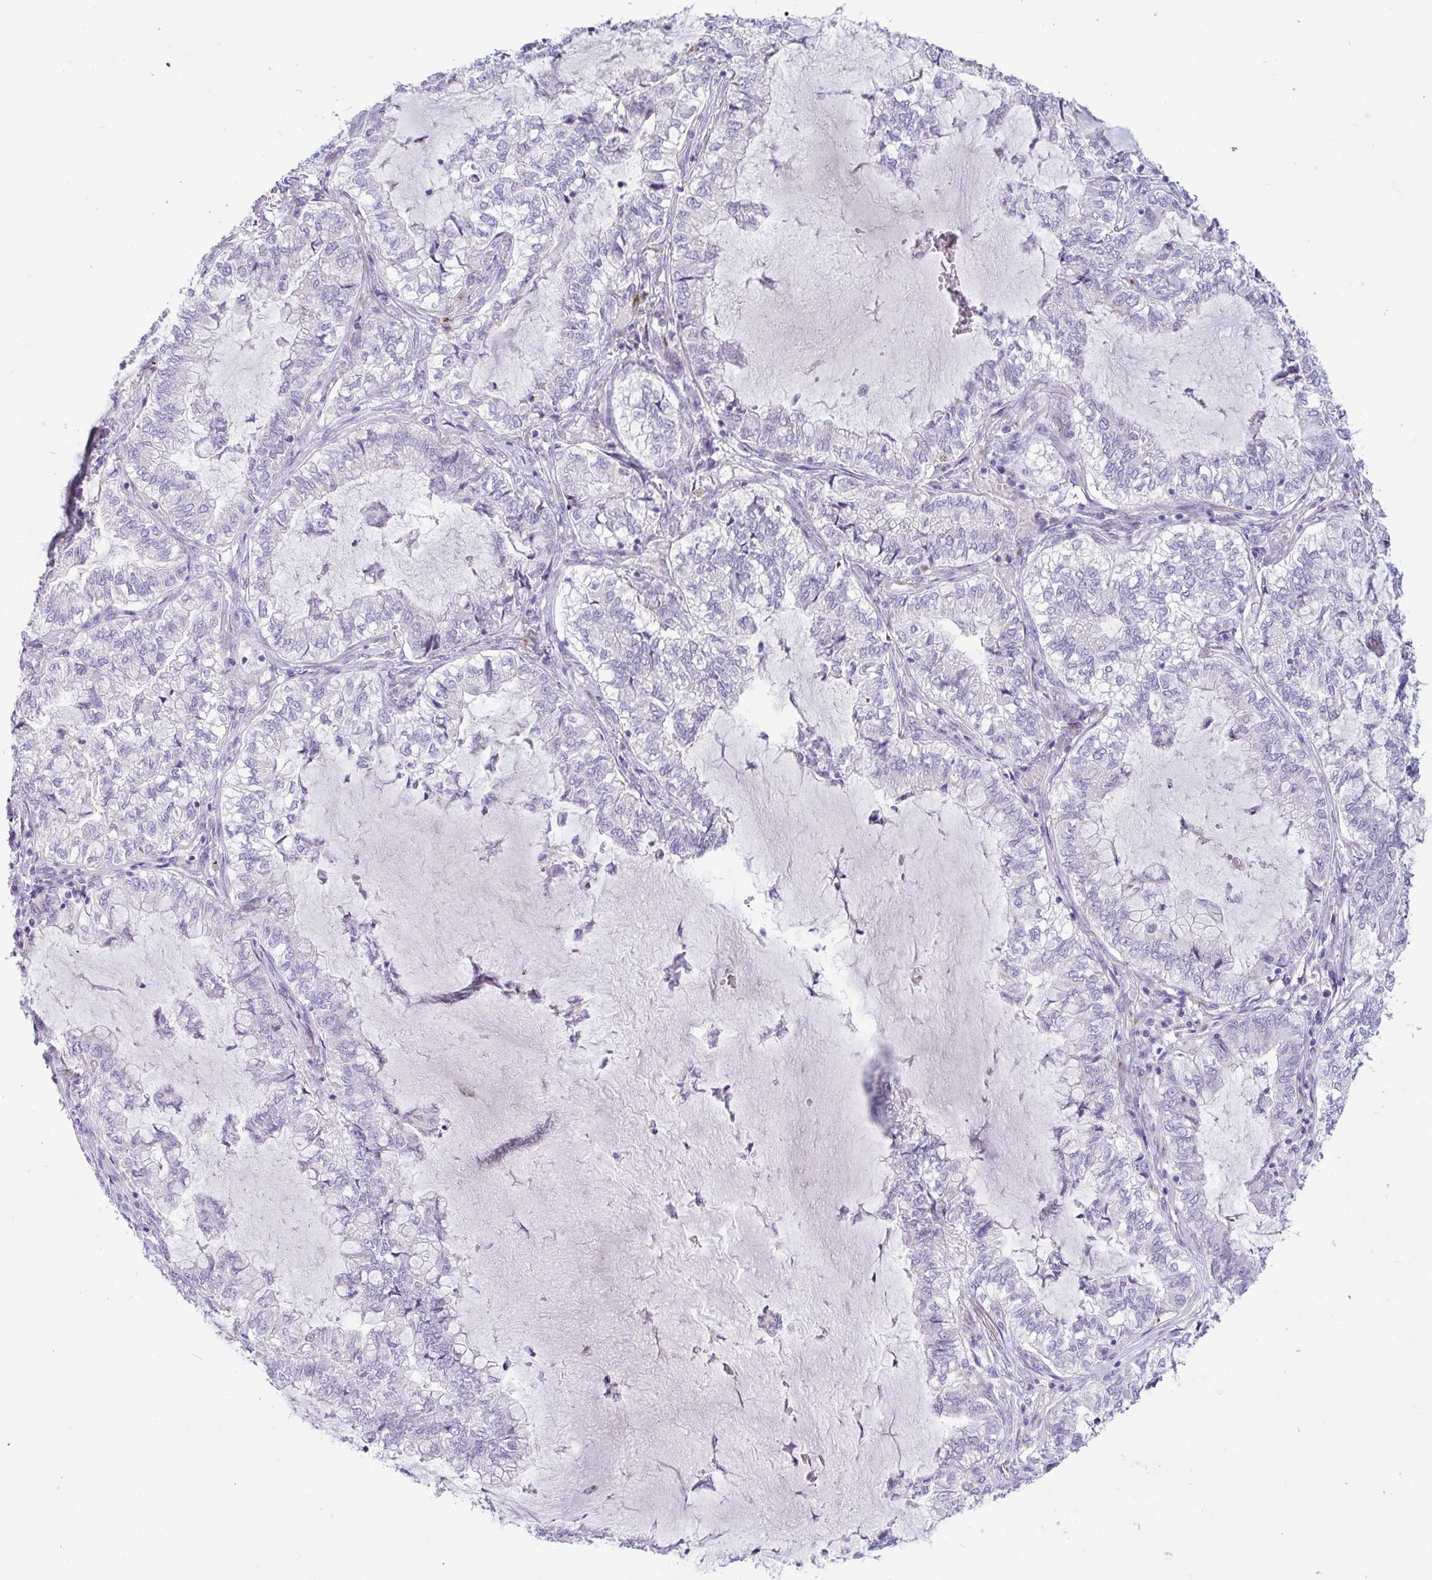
{"staining": {"intensity": "negative", "quantity": "none", "location": "none"}, "tissue": "lung cancer", "cell_type": "Tumor cells", "image_type": "cancer", "snomed": [{"axis": "morphology", "description": "Adenocarcinoma, NOS"}, {"axis": "topography", "description": "Lymph node"}, {"axis": "topography", "description": "Lung"}], "caption": "This is an IHC micrograph of human lung adenocarcinoma. There is no expression in tumor cells.", "gene": "IL37", "patient": {"sex": "male", "age": 66}}